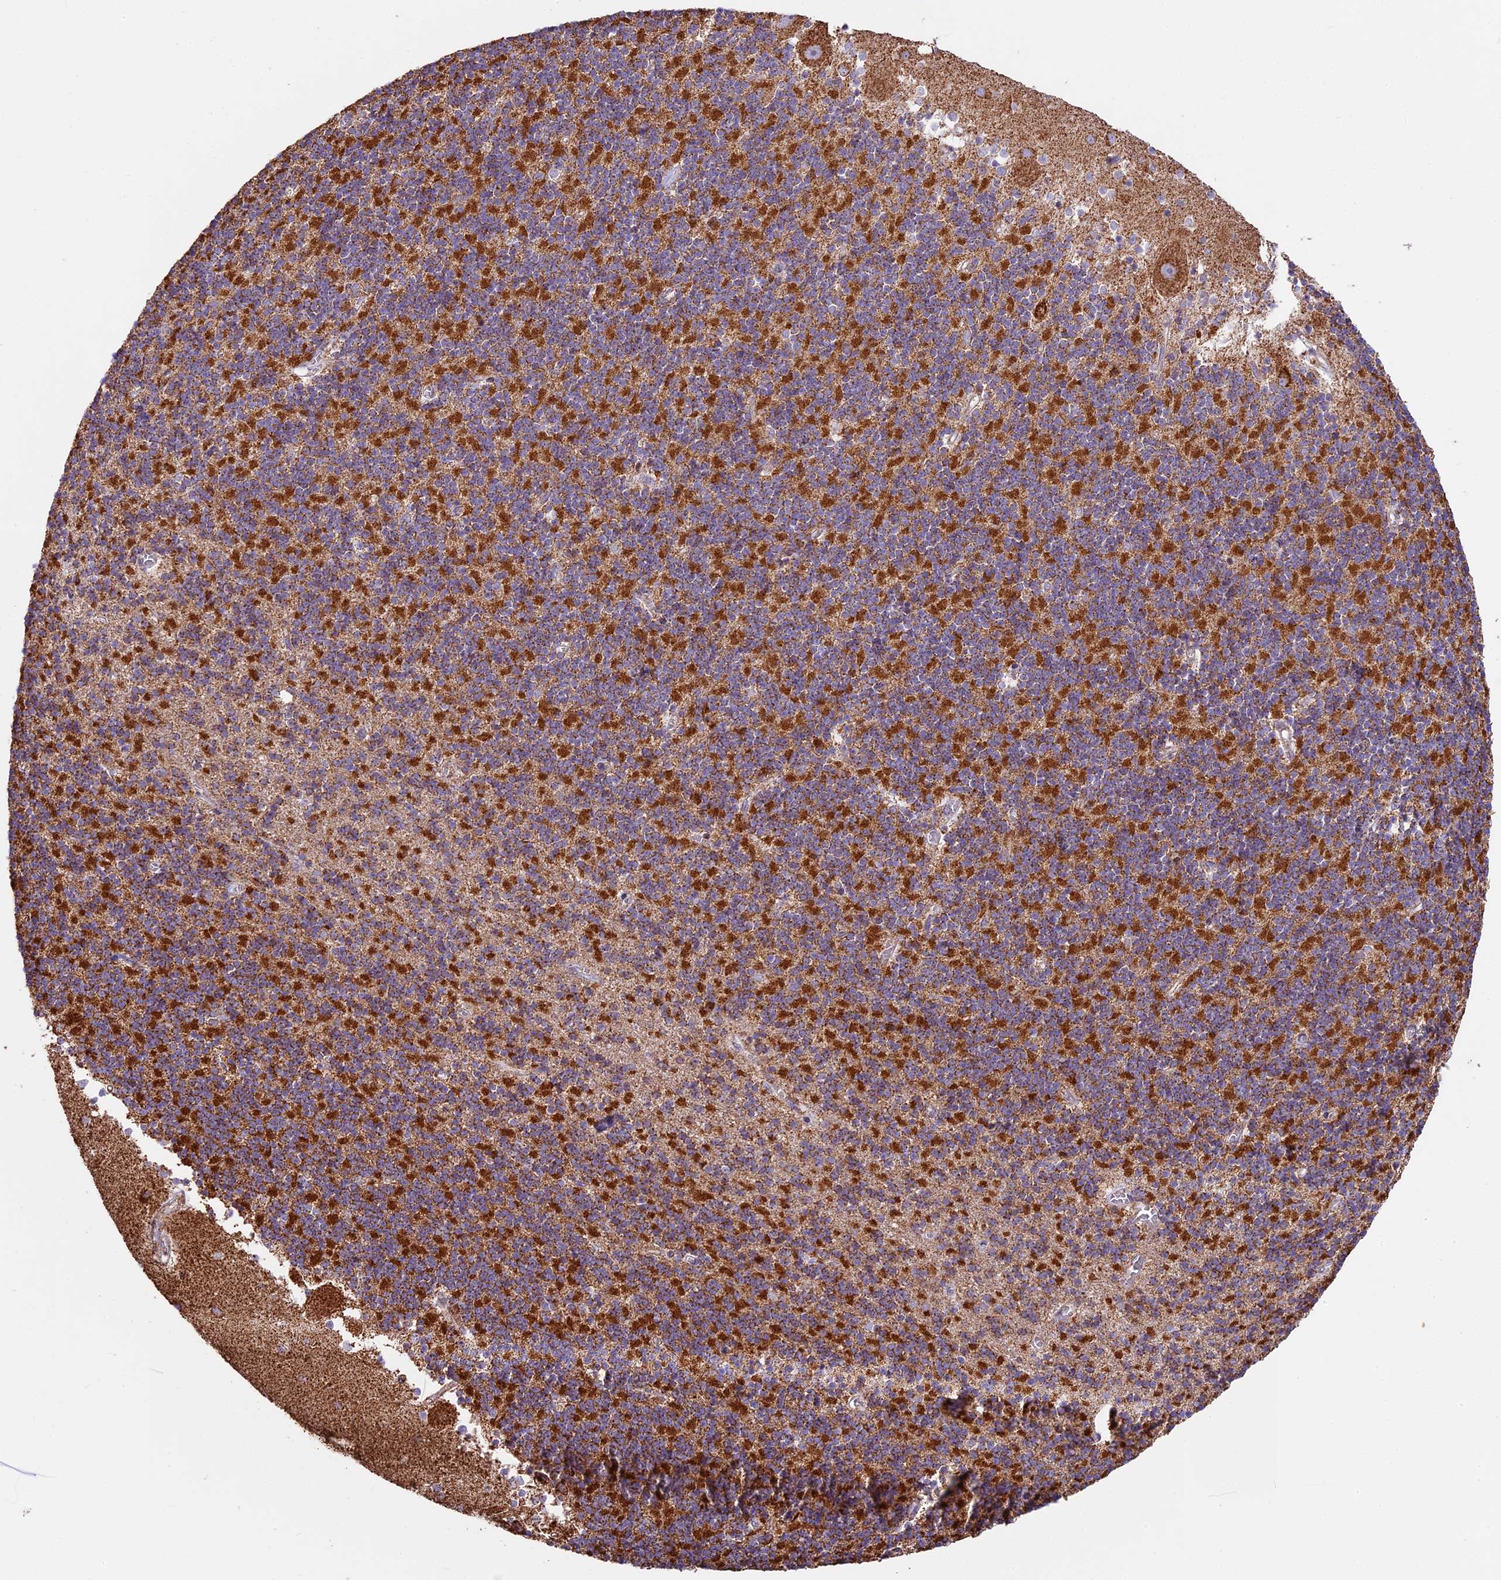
{"staining": {"intensity": "strong", "quantity": ">75%", "location": "cytoplasmic/membranous"}, "tissue": "cerebellum", "cell_type": "Cells in granular layer", "image_type": "normal", "snomed": [{"axis": "morphology", "description": "Normal tissue, NOS"}, {"axis": "topography", "description": "Cerebellum"}], "caption": "Protein expression by immunohistochemistry demonstrates strong cytoplasmic/membranous expression in approximately >75% of cells in granular layer in unremarkable cerebellum.", "gene": "NDUFA8", "patient": {"sex": "male", "age": 54}}